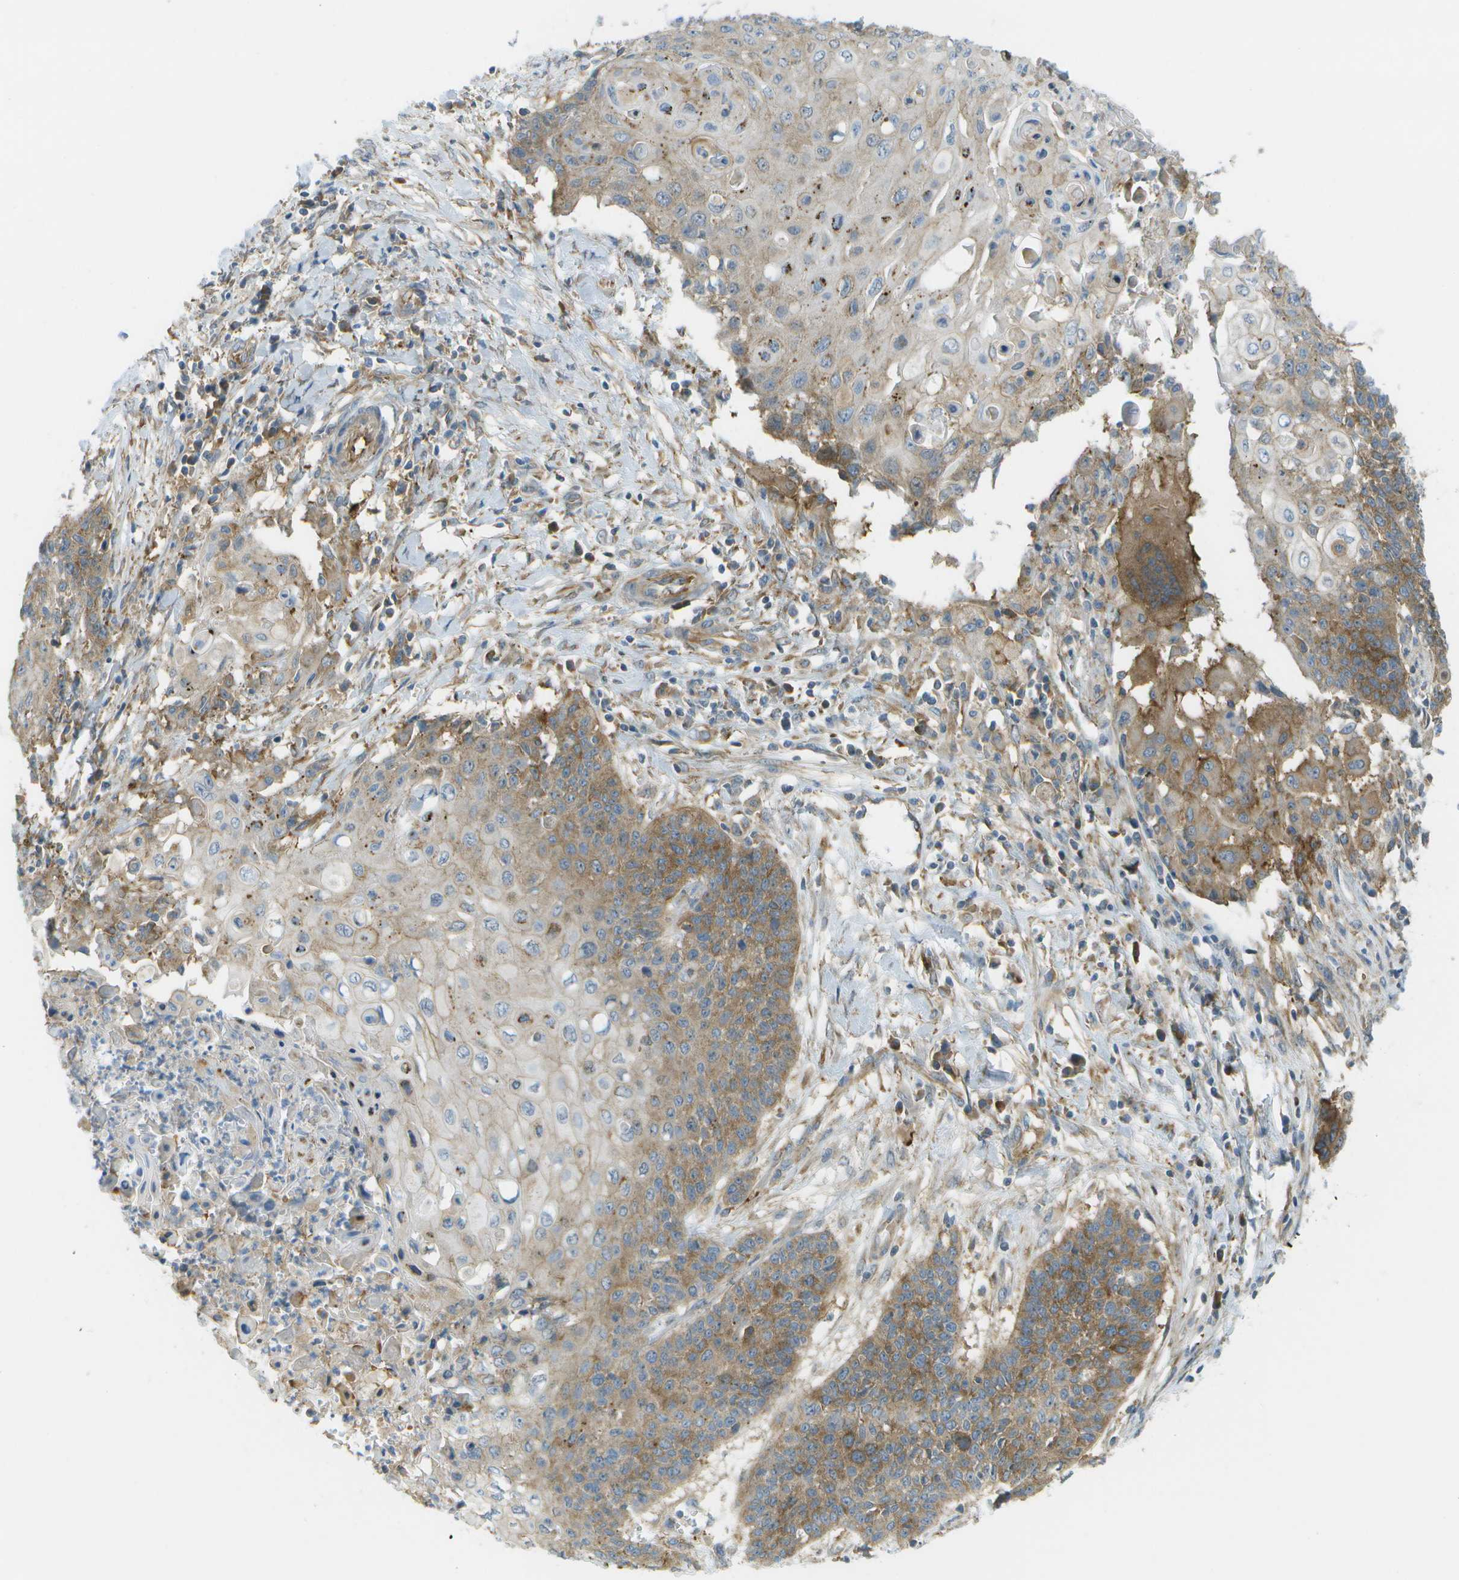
{"staining": {"intensity": "moderate", "quantity": "25%-75%", "location": "cytoplasmic/membranous"}, "tissue": "cervical cancer", "cell_type": "Tumor cells", "image_type": "cancer", "snomed": [{"axis": "morphology", "description": "Squamous cell carcinoma, NOS"}, {"axis": "topography", "description": "Cervix"}], "caption": "Immunohistochemical staining of cervical cancer displays medium levels of moderate cytoplasmic/membranous protein expression in about 25%-75% of tumor cells.", "gene": "WNK2", "patient": {"sex": "female", "age": 39}}